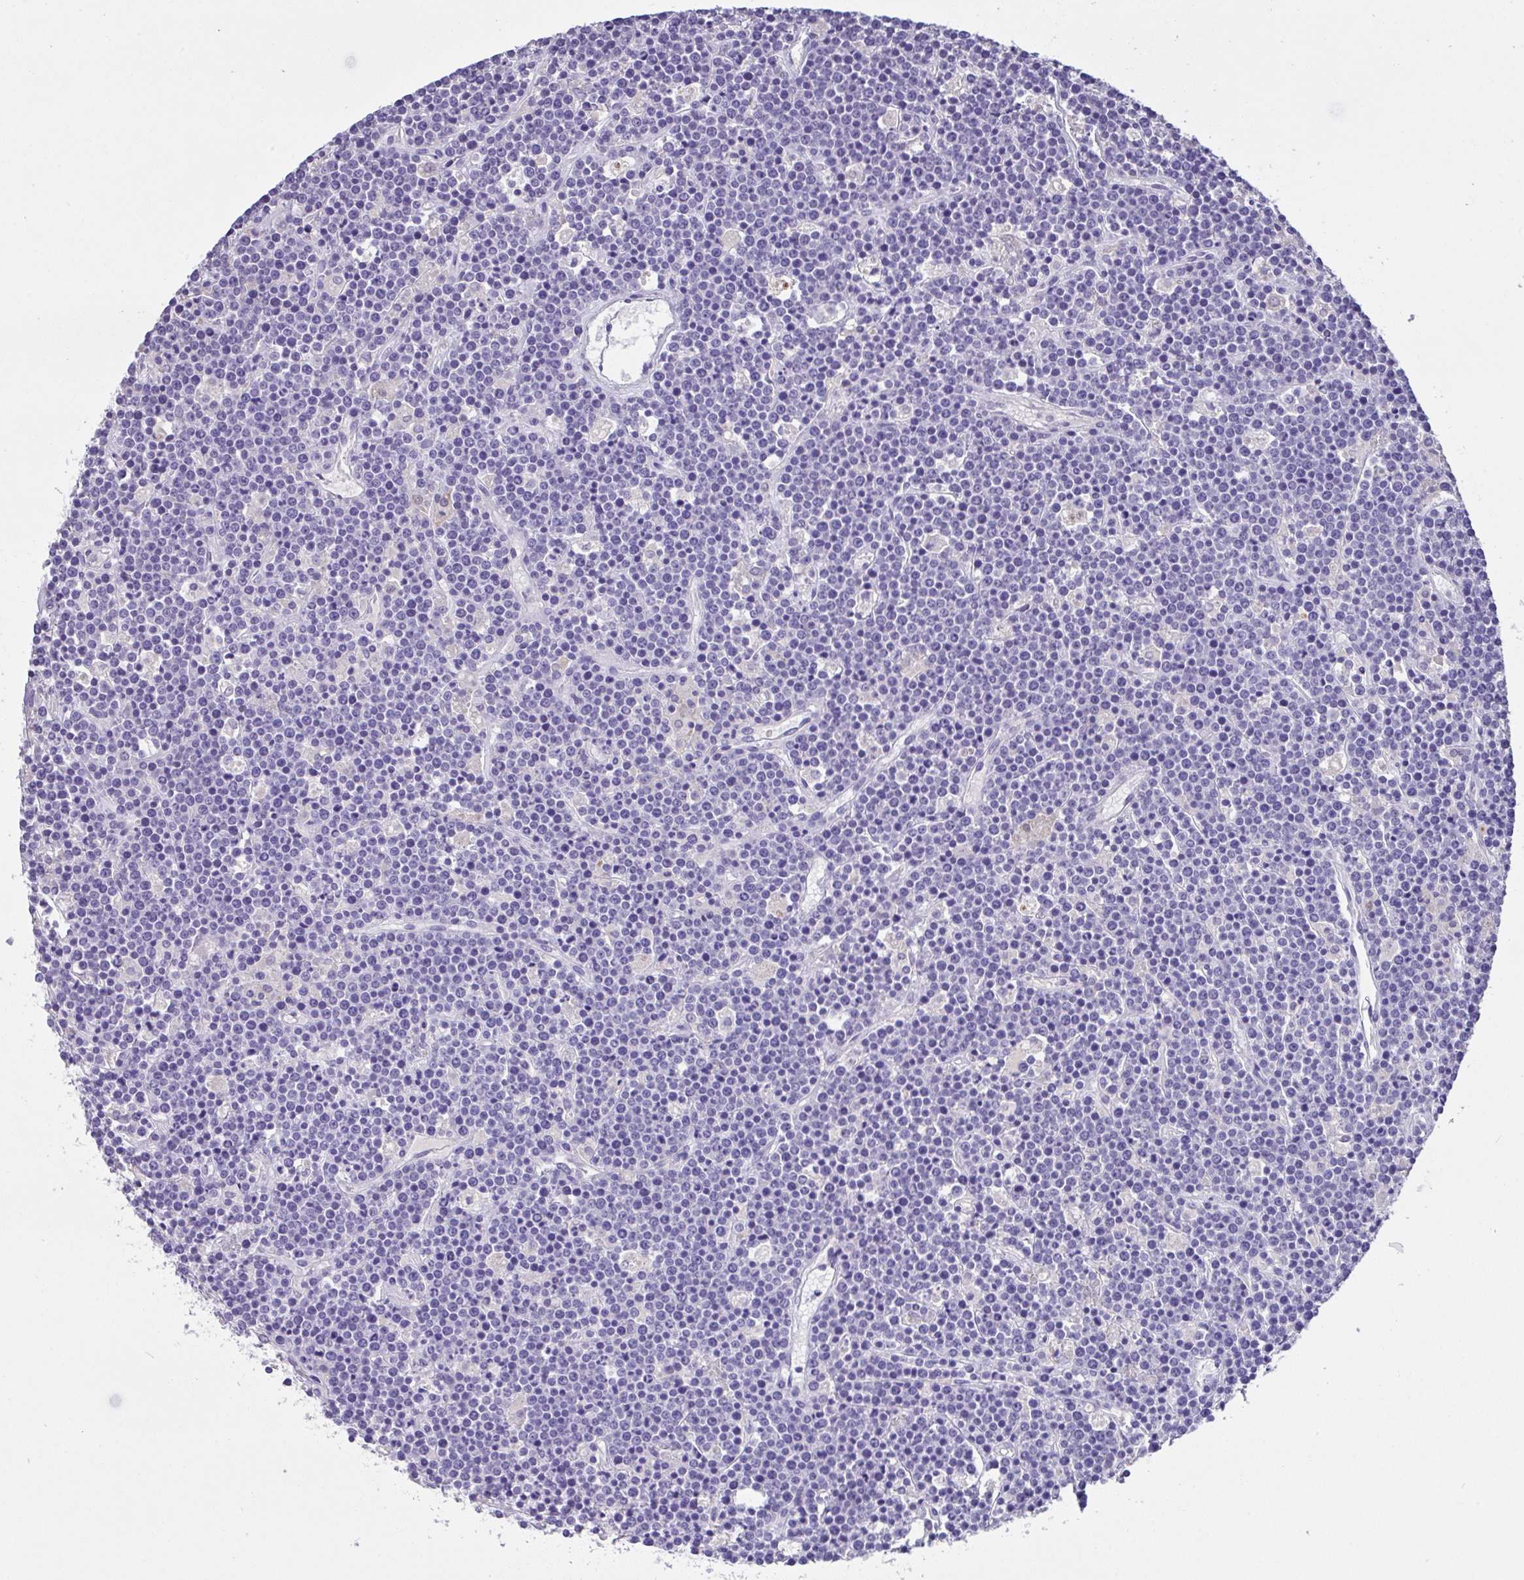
{"staining": {"intensity": "negative", "quantity": "none", "location": "none"}, "tissue": "lymphoma", "cell_type": "Tumor cells", "image_type": "cancer", "snomed": [{"axis": "morphology", "description": "Malignant lymphoma, non-Hodgkin's type, High grade"}, {"axis": "topography", "description": "Ovary"}], "caption": "High power microscopy micrograph of an IHC image of lymphoma, revealing no significant positivity in tumor cells.", "gene": "CA10", "patient": {"sex": "female", "age": 56}}